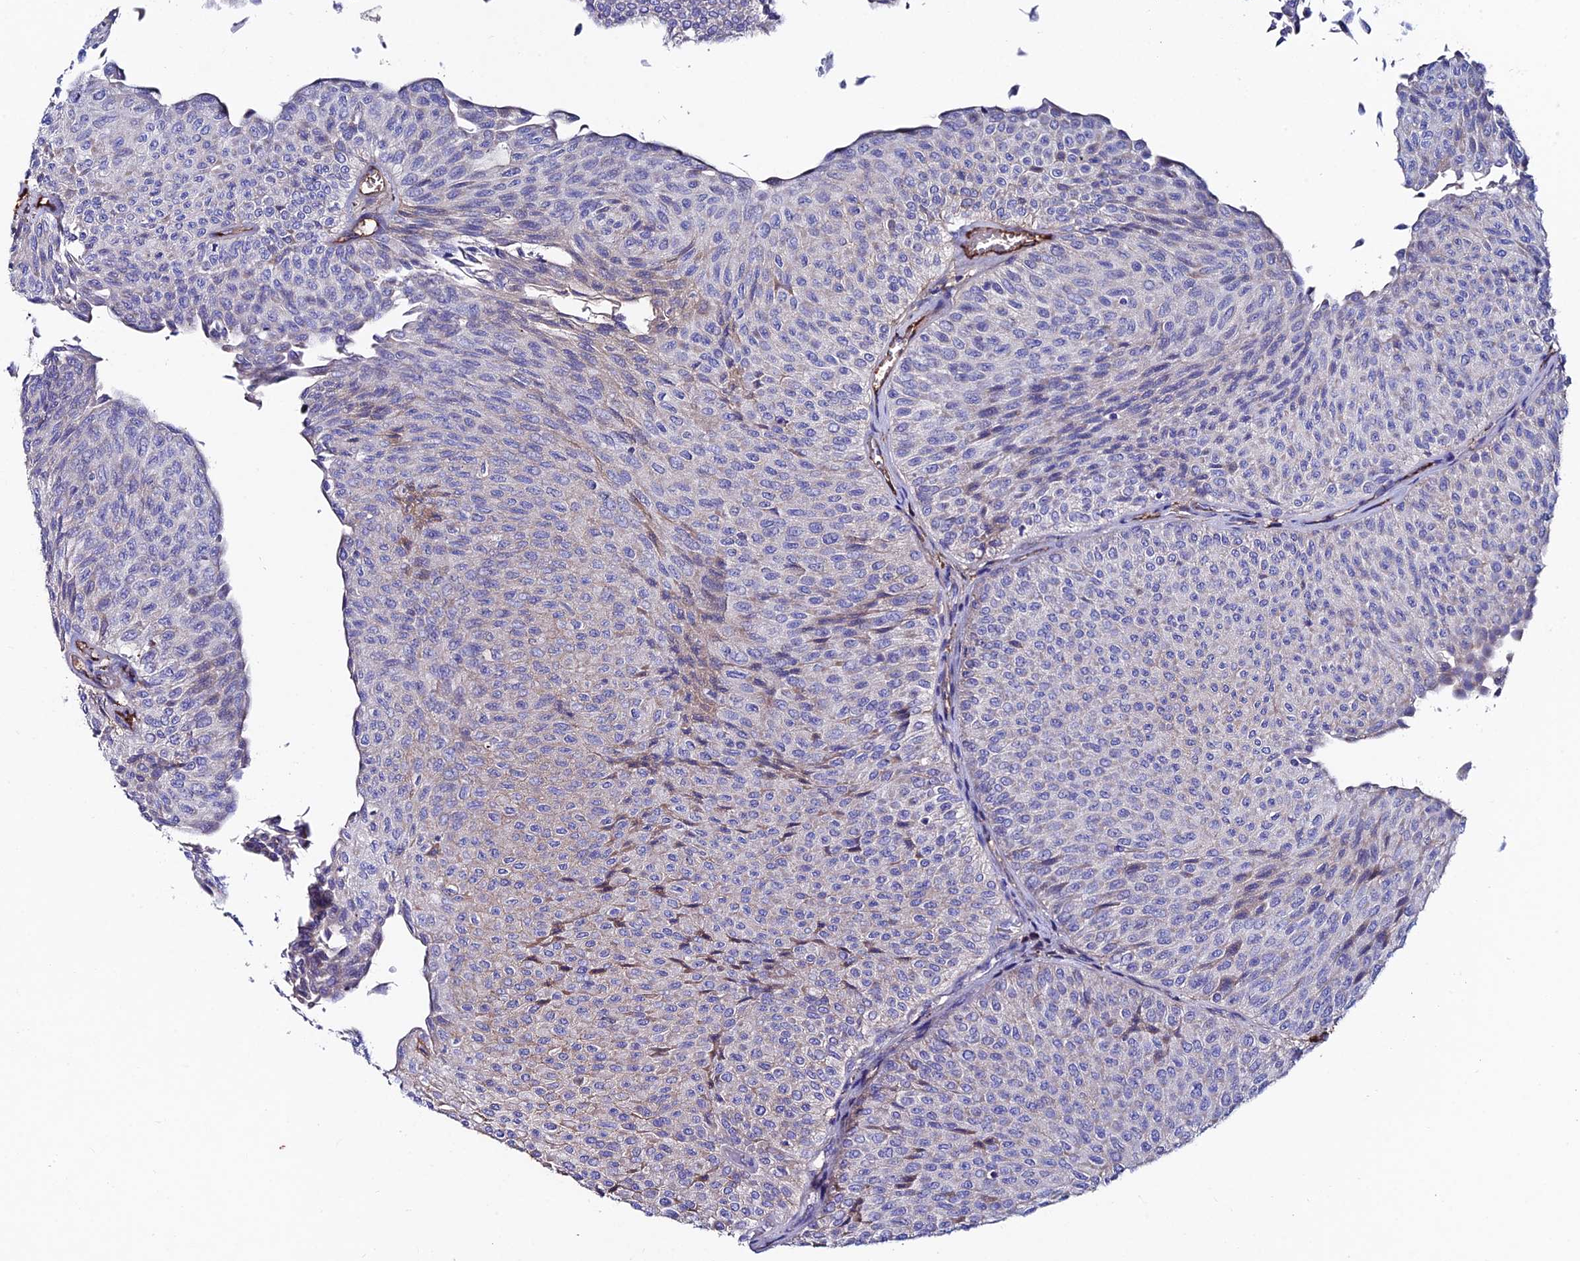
{"staining": {"intensity": "weak", "quantity": "<25%", "location": "cytoplasmic/membranous"}, "tissue": "urothelial cancer", "cell_type": "Tumor cells", "image_type": "cancer", "snomed": [{"axis": "morphology", "description": "Urothelial carcinoma, Low grade"}, {"axis": "topography", "description": "Urinary bladder"}], "caption": "A photomicrograph of human urothelial cancer is negative for staining in tumor cells.", "gene": "SLC25A16", "patient": {"sex": "male", "age": 78}}